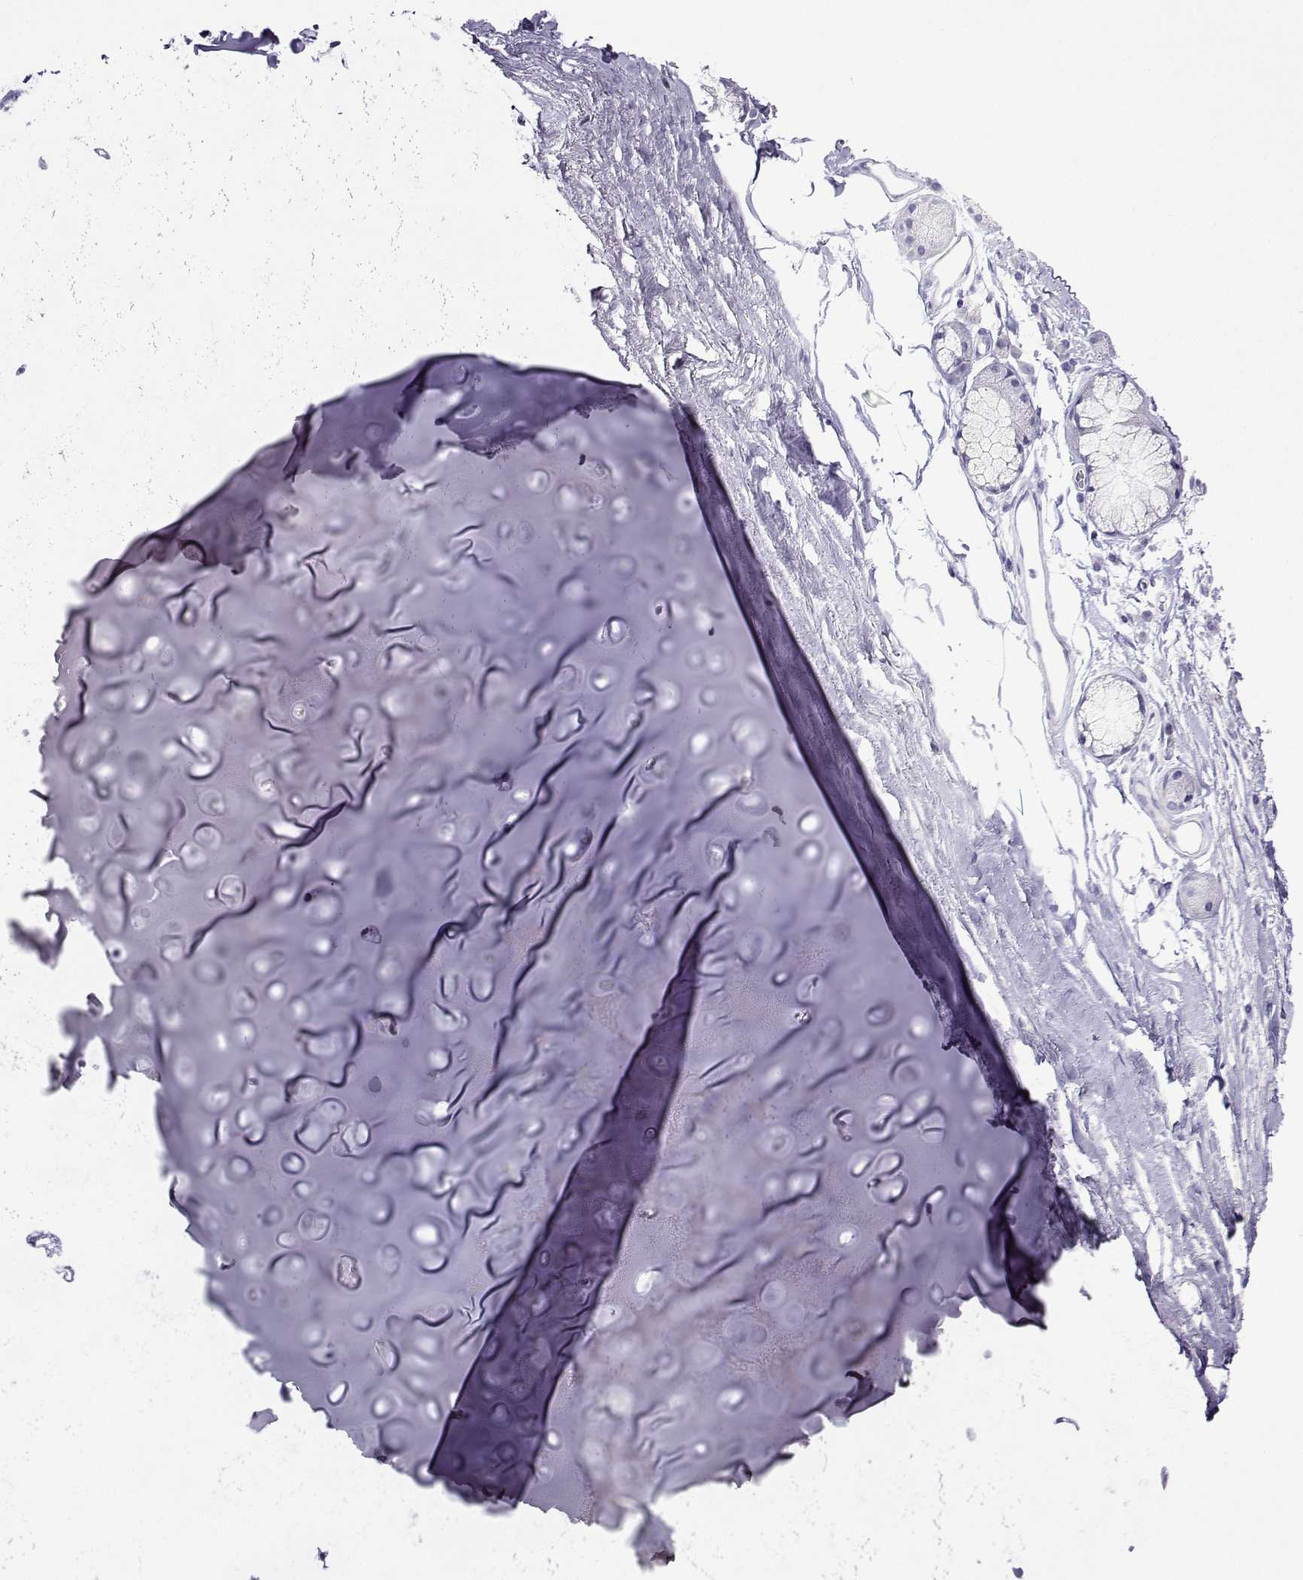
{"staining": {"intensity": "negative", "quantity": "none", "location": "none"}, "tissue": "soft tissue", "cell_type": "Chondrocytes", "image_type": "normal", "snomed": [{"axis": "morphology", "description": "Normal tissue, NOS"}, {"axis": "topography", "description": "Cartilage tissue"}, {"axis": "topography", "description": "Bronchus"}], "caption": "Immunohistochemistry (IHC) histopathology image of benign soft tissue: soft tissue stained with DAB (3,3'-diaminobenzidine) exhibits no significant protein expression in chondrocytes.", "gene": "FBXO24", "patient": {"sex": "female", "age": 79}}